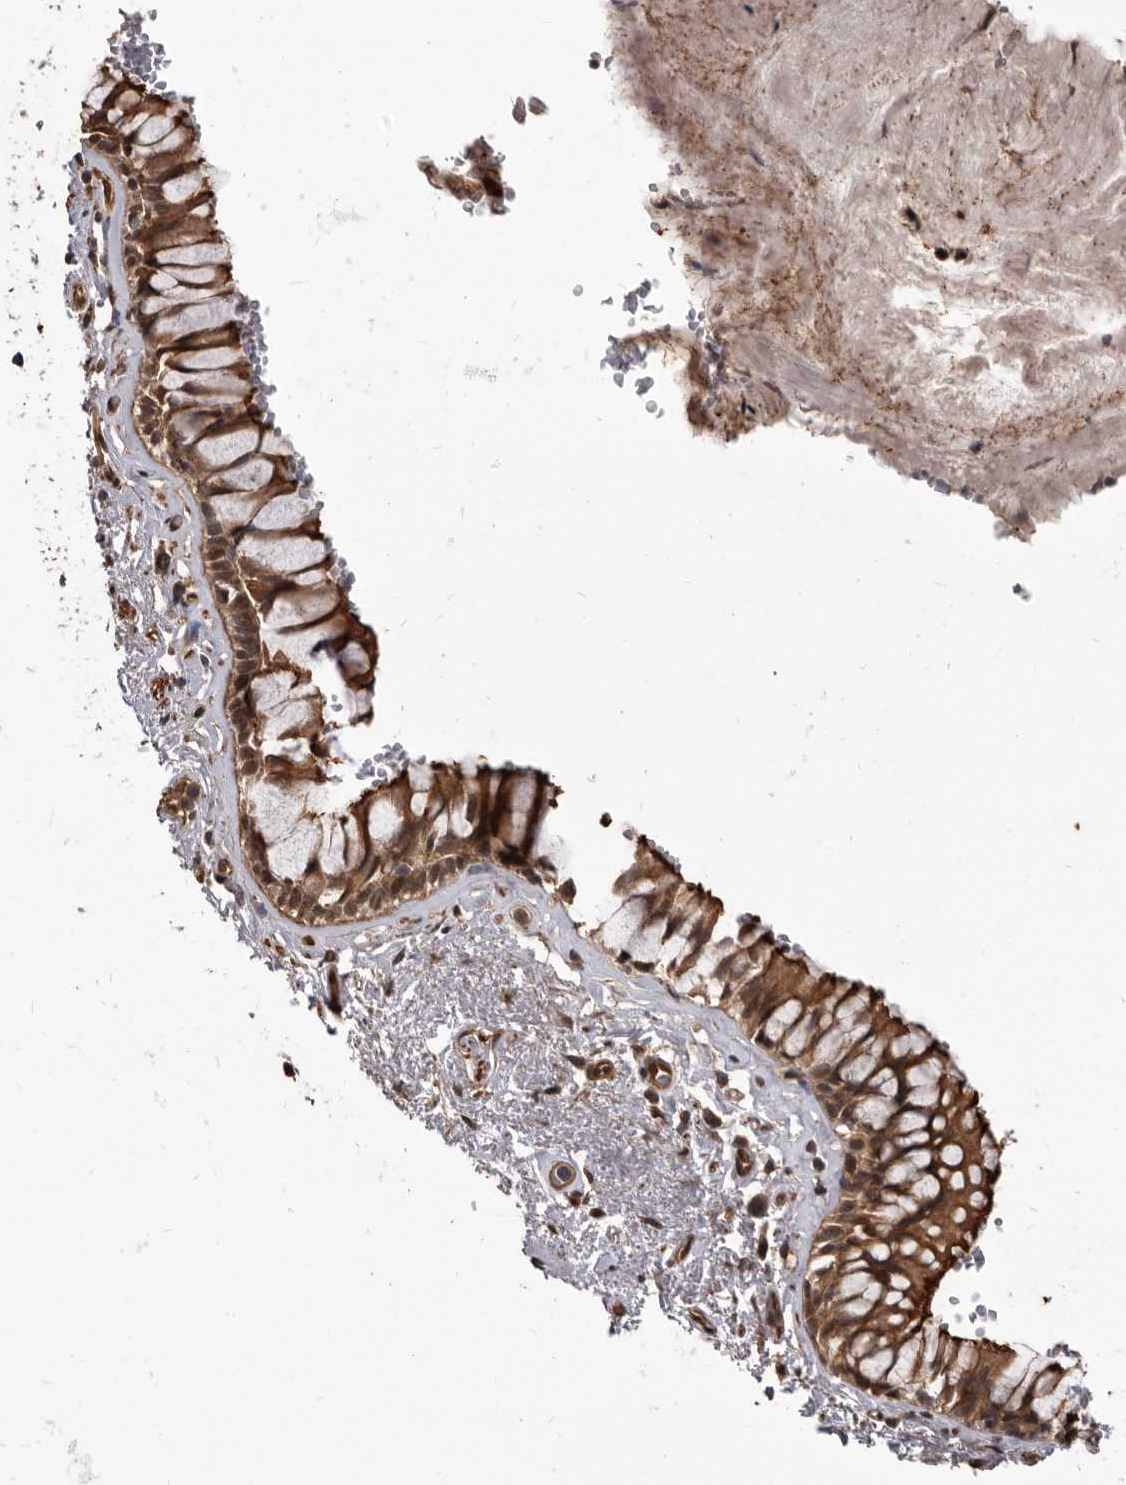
{"staining": {"intensity": "strong", "quantity": ">75%", "location": "cytoplasmic/membranous,nuclear"}, "tissue": "bronchus", "cell_type": "Respiratory epithelial cells", "image_type": "normal", "snomed": [{"axis": "morphology", "description": "Normal tissue, NOS"}, {"axis": "topography", "description": "Cartilage tissue"}, {"axis": "topography", "description": "Bronchus"}], "caption": "Bronchus stained with a brown dye demonstrates strong cytoplasmic/membranous,nuclear positive positivity in approximately >75% of respiratory epithelial cells.", "gene": "ADAMTS20", "patient": {"sex": "female", "age": 73}}